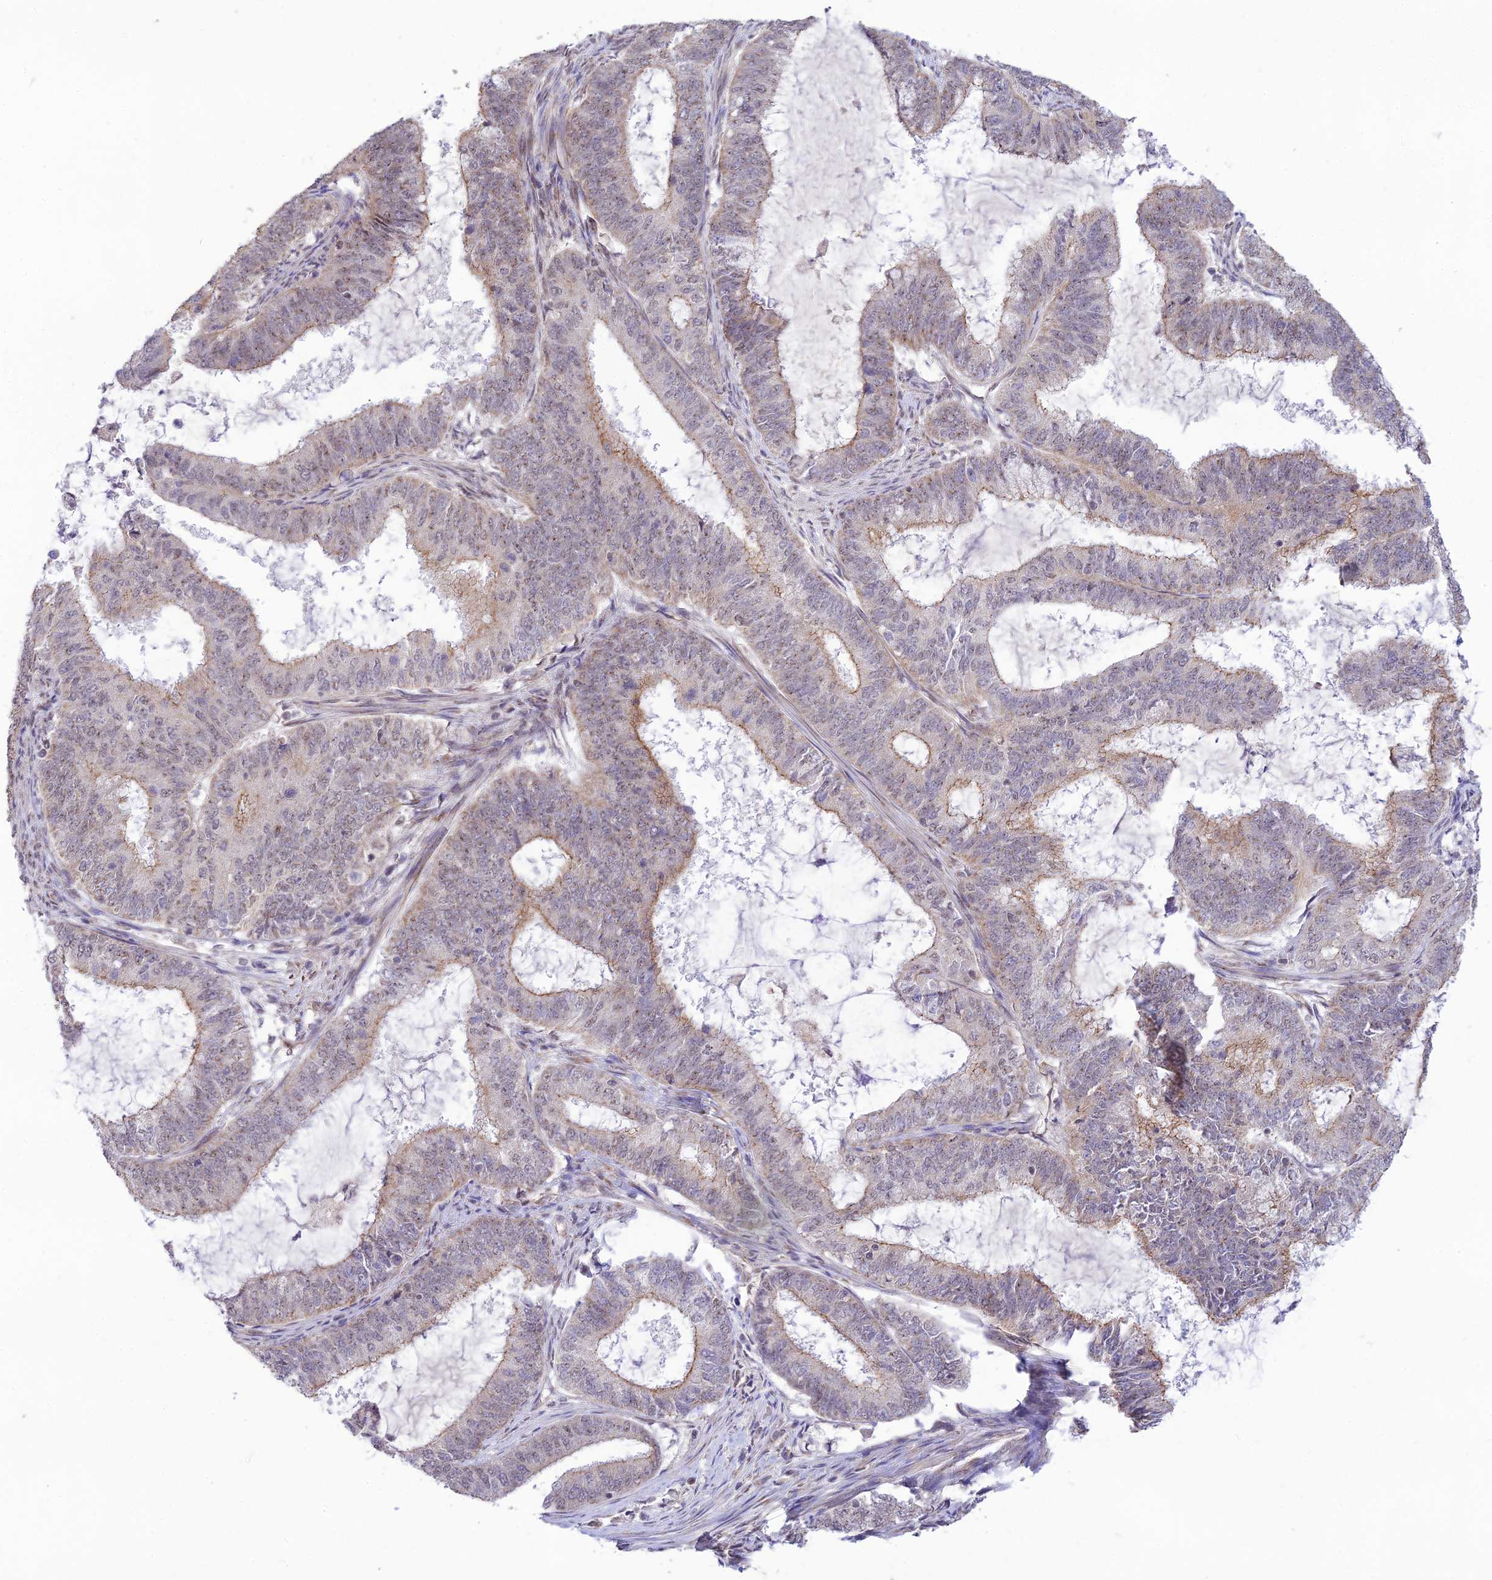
{"staining": {"intensity": "moderate", "quantity": "<25%", "location": "cytoplasmic/membranous"}, "tissue": "endometrial cancer", "cell_type": "Tumor cells", "image_type": "cancer", "snomed": [{"axis": "morphology", "description": "Adenocarcinoma, NOS"}, {"axis": "topography", "description": "Endometrium"}], "caption": "This image demonstrates immunohistochemistry (IHC) staining of endometrial adenocarcinoma, with low moderate cytoplasmic/membranous staining in approximately <25% of tumor cells.", "gene": "MICOS13", "patient": {"sex": "female", "age": 51}}